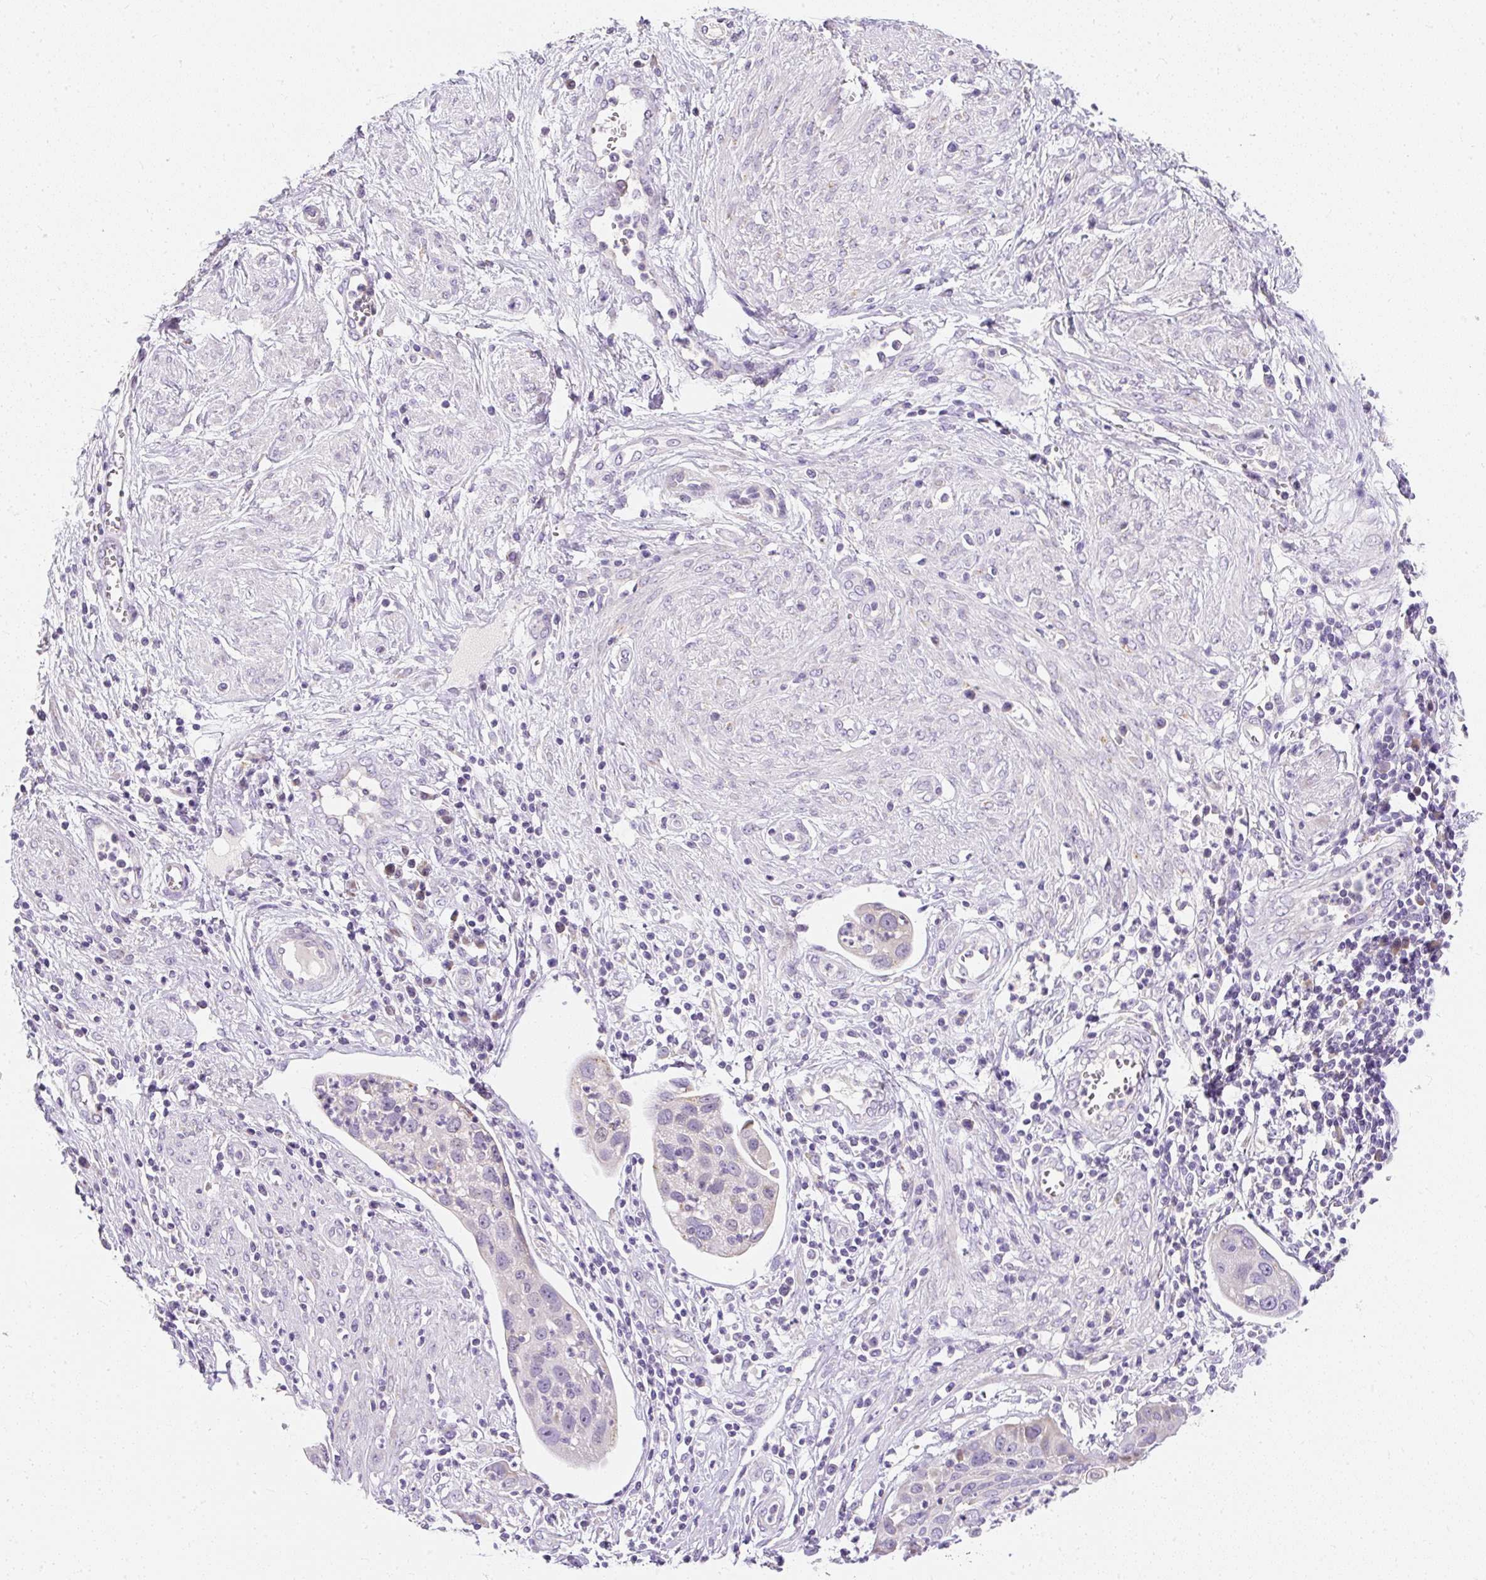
{"staining": {"intensity": "negative", "quantity": "none", "location": "none"}, "tissue": "cervical cancer", "cell_type": "Tumor cells", "image_type": "cancer", "snomed": [{"axis": "morphology", "description": "Squamous cell carcinoma, NOS"}, {"axis": "topography", "description": "Cervix"}], "caption": "The IHC micrograph has no significant expression in tumor cells of cervical squamous cell carcinoma tissue.", "gene": "DTX4", "patient": {"sex": "female", "age": 36}}